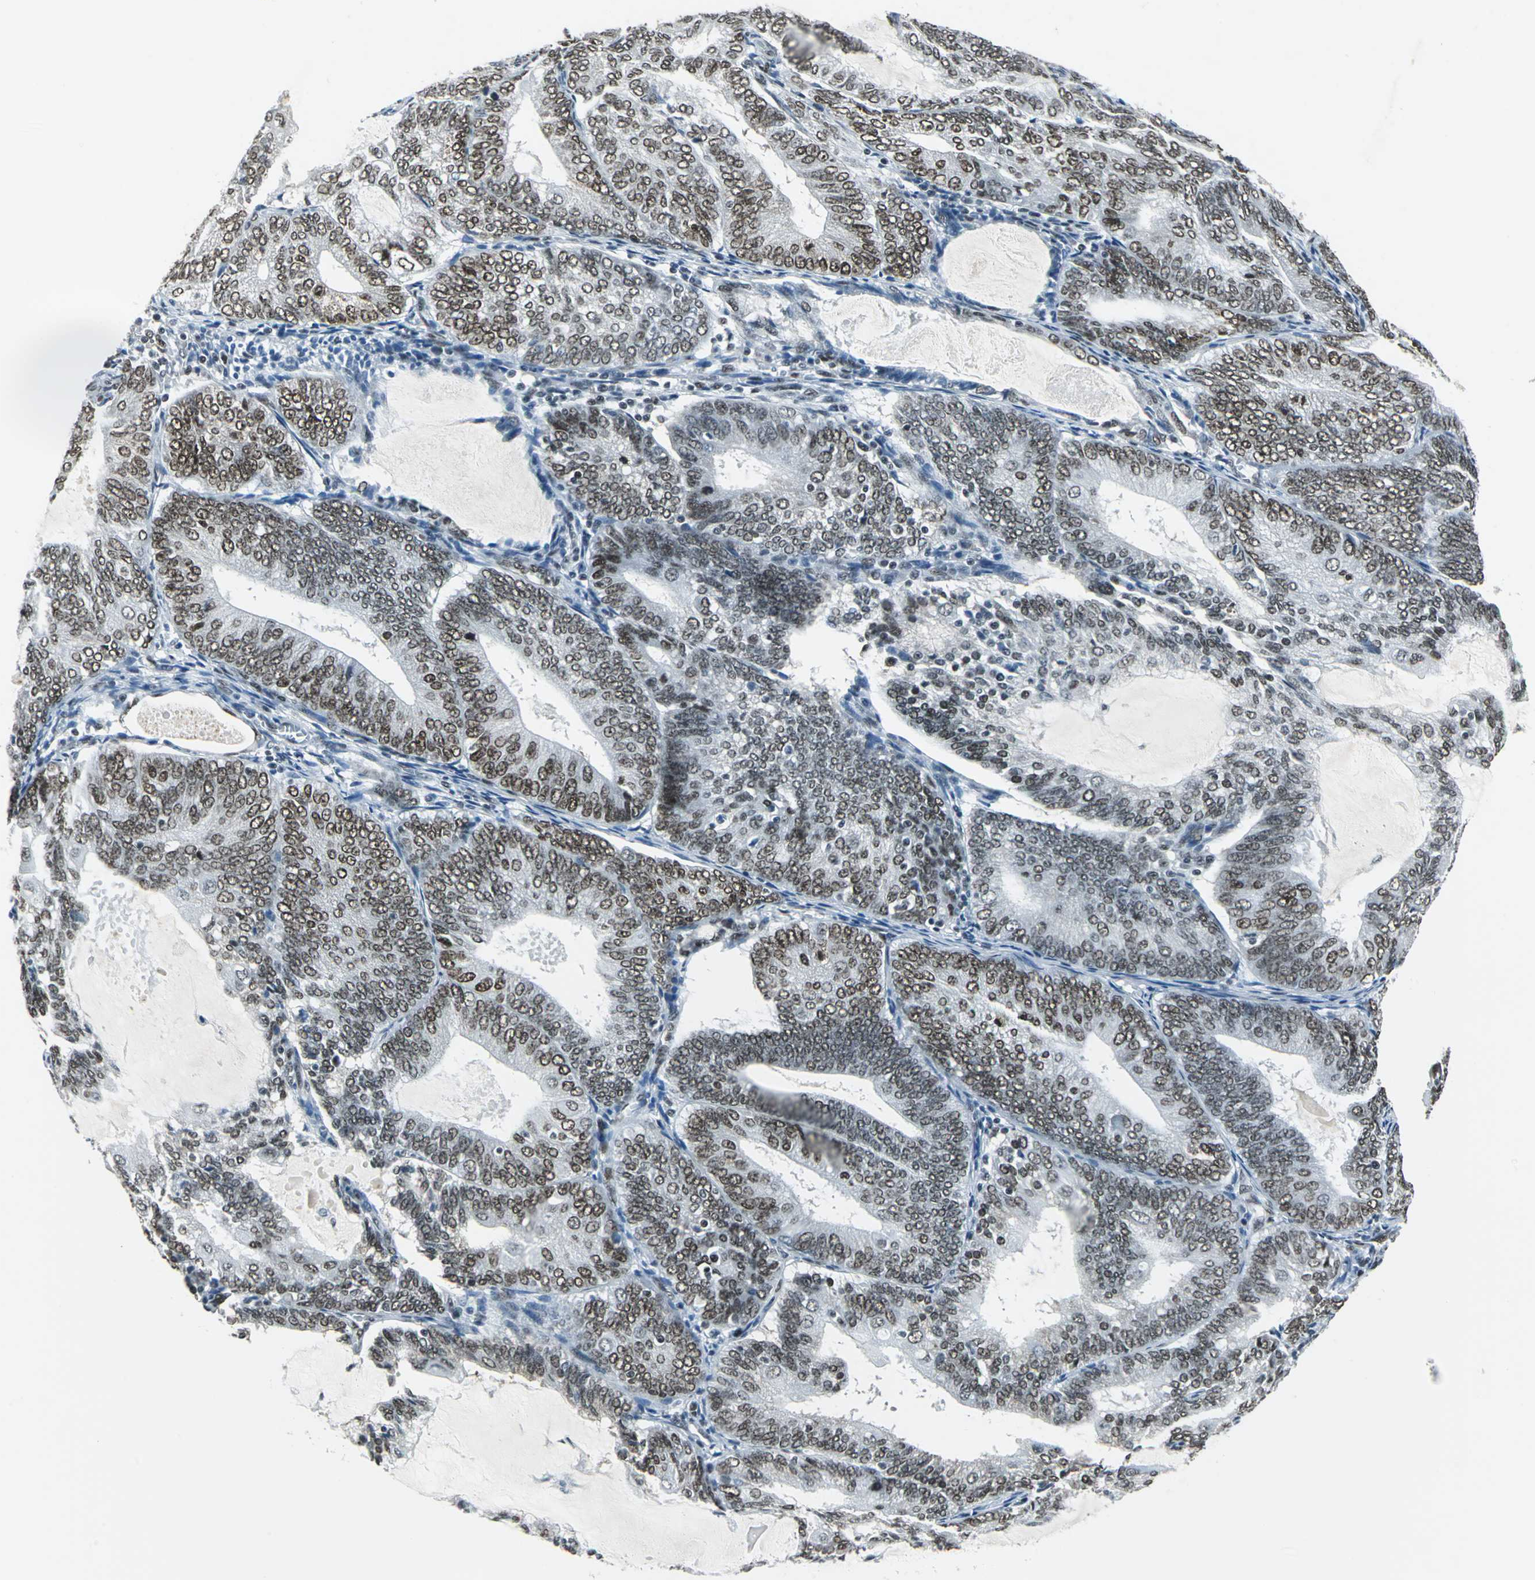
{"staining": {"intensity": "moderate", "quantity": ">75%", "location": "nuclear"}, "tissue": "endometrial cancer", "cell_type": "Tumor cells", "image_type": "cancer", "snomed": [{"axis": "morphology", "description": "Adenocarcinoma, NOS"}, {"axis": "topography", "description": "Endometrium"}], "caption": "Protein staining of endometrial cancer tissue shows moderate nuclear positivity in about >75% of tumor cells.", "gene": "ADNP", "patient": {"sex": "female", "age": 81}}